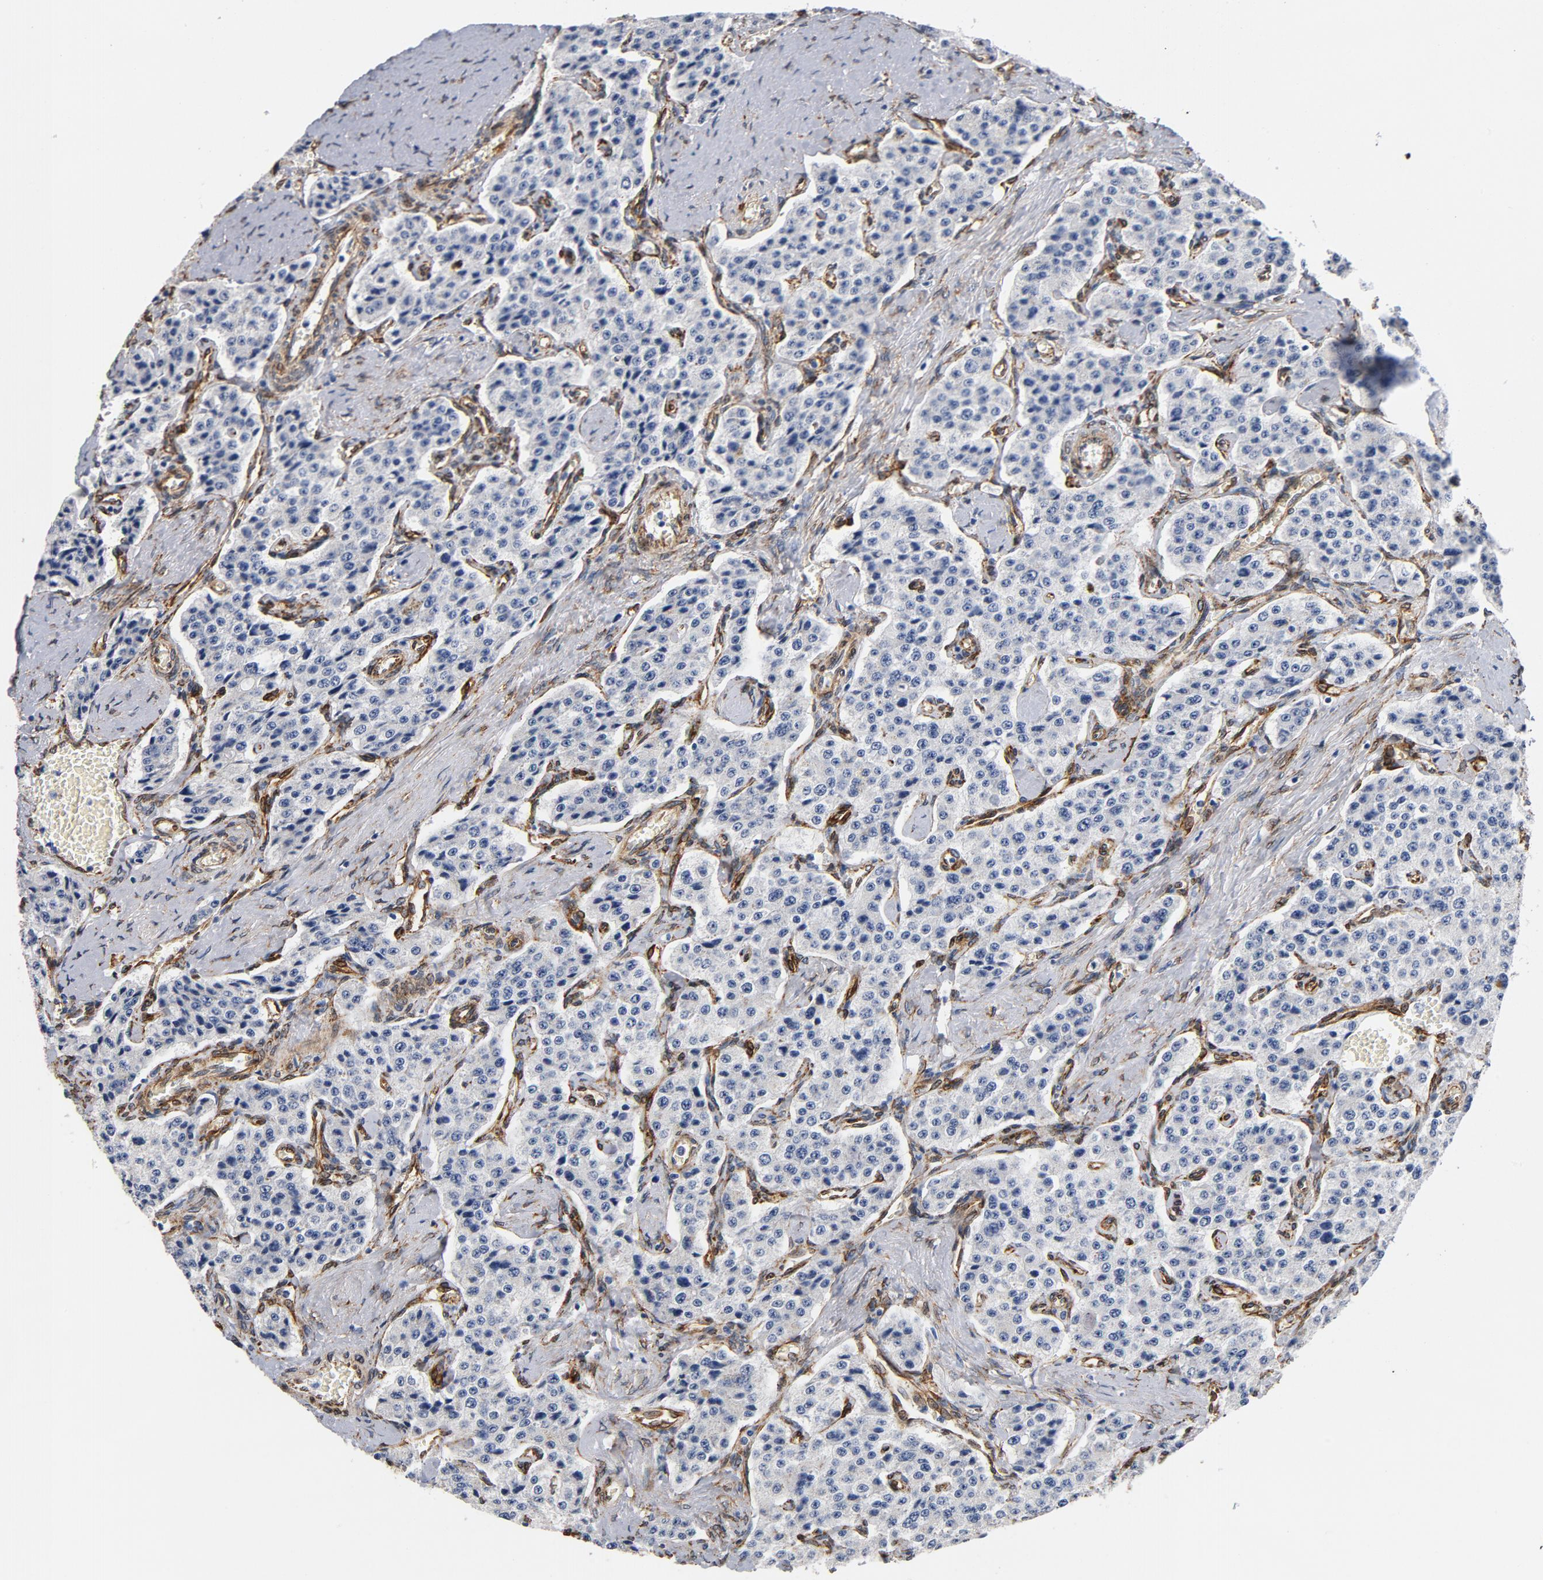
{"staining": {"intensity": "negative", "quantity": "none", "location": "none"}, "tissue": "carcinoid", "cell_type": "Tumor cells", "image_type": "cancer", "snomed": [{"axis": "morphology", "description": "Carcinoid, malignant, NOS"}, {"axis": "topography", "description": "Small intestine"}], "caption": "The image reveals no significant staining in tumor cells of carcinoid.", "gene": "SERPINH1", "patient": {"sex": "male", "age": 52}}